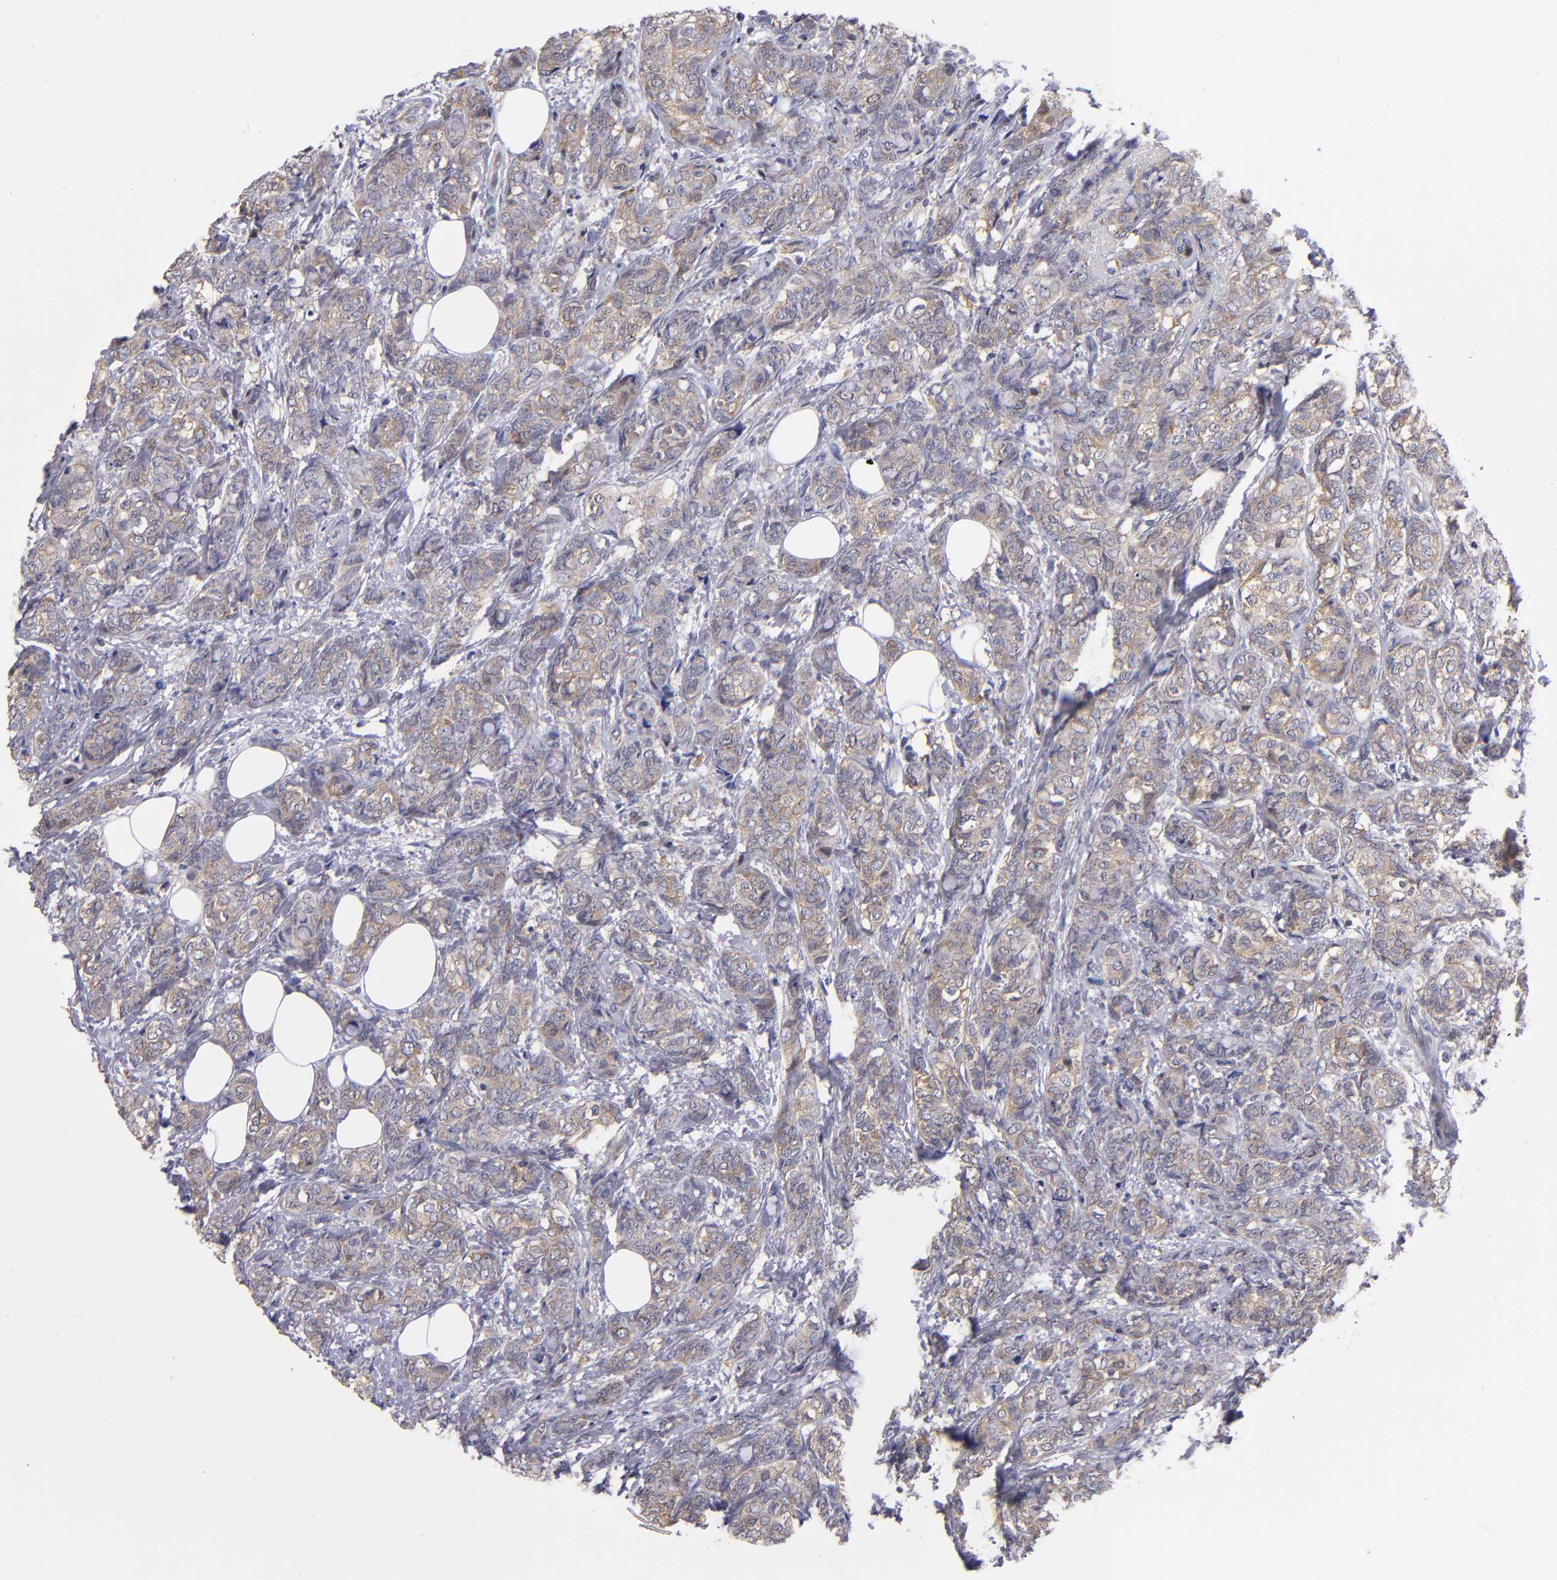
{"staining": {"intensity": "weak", "quantity": ">75%", "location": "cytoplasmic/membranous"}, "tissue": "breast cancer", "cell_type": "Tumor cells", "image_type": "cancer", "snomed": [{"axis": "morphology", "description": "Lobular carcinoma"}, {"axis": "topography", "description": "Breast"}], "caption": "Tumor cells display low levels of weak cytoplasmic/membranous staining in about >75% of cells in human lobular carcinoma (breast).", "gene": "EIF3L", "patient": {"sex": "female", "age": 60}}